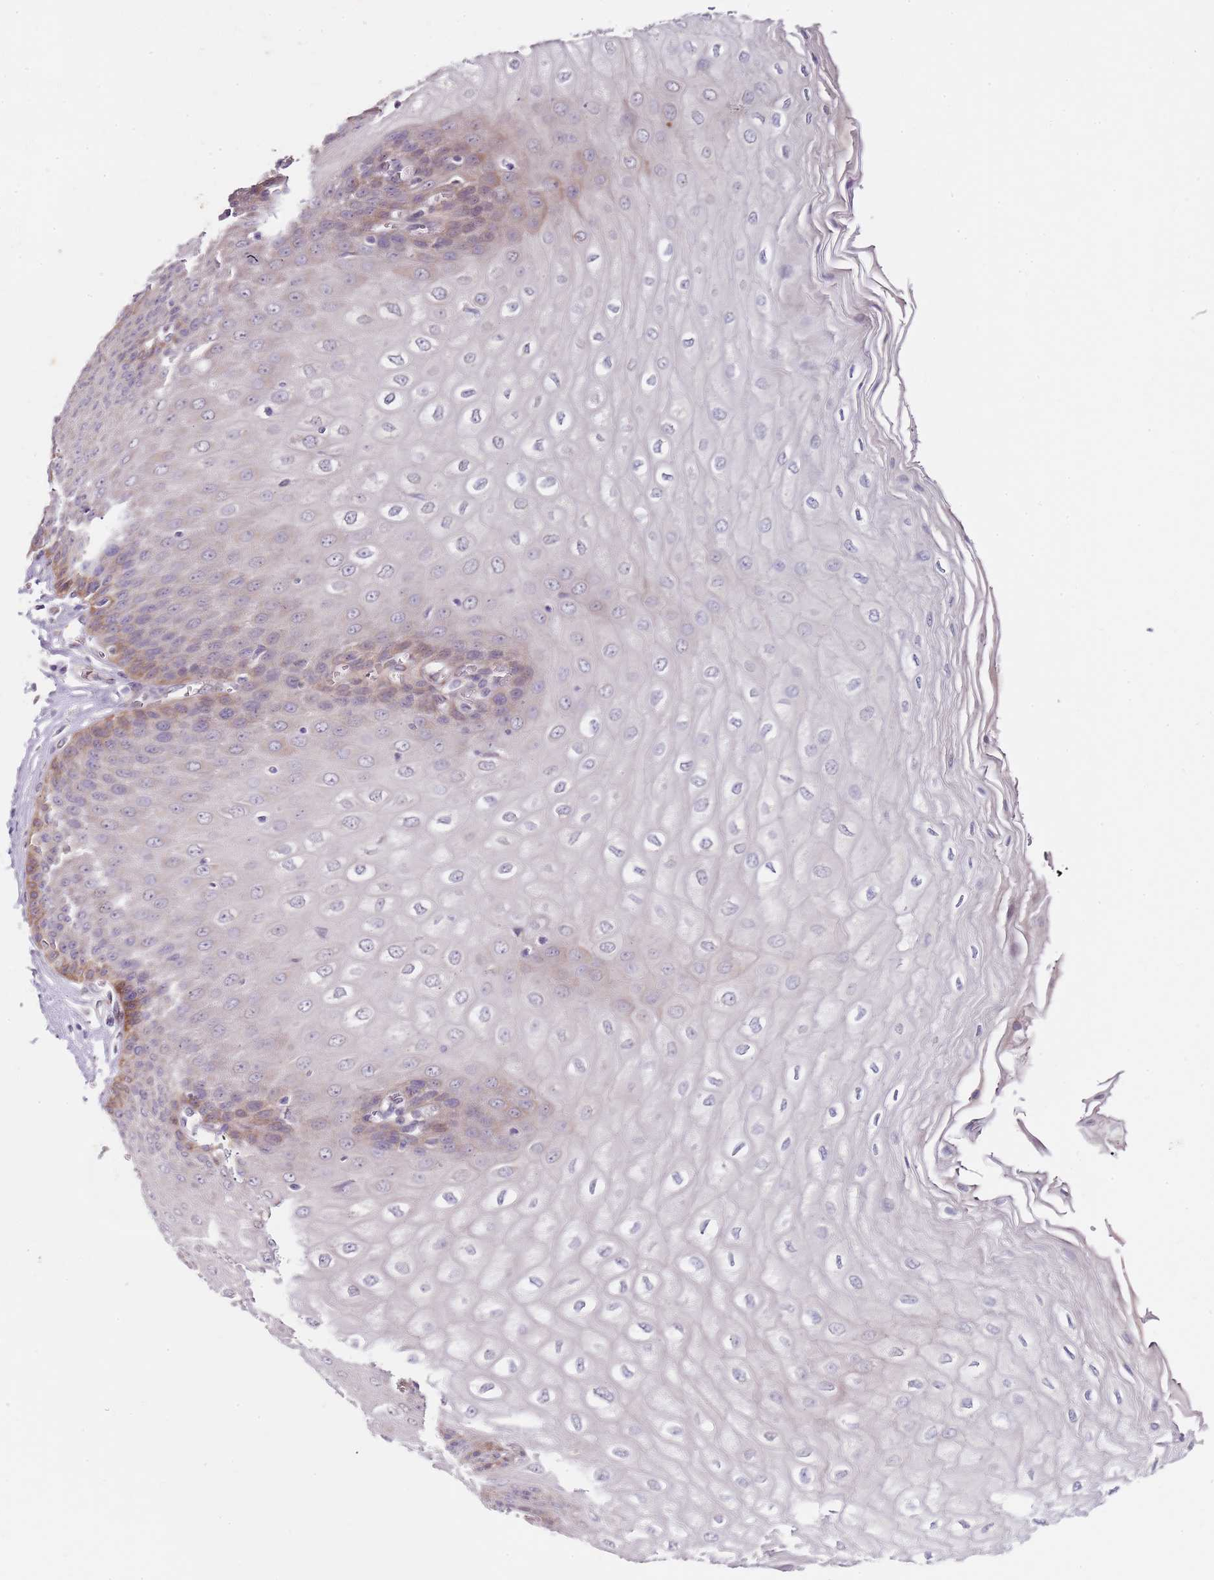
{"staining": {"intensity": "moderate", "quantity": "<25%", "location": "cytoplasmic/membranous"}, "tissue": "esophagus", "cell_type": "Squamous epithelial cells", "image_type": "normal", "snomed": [{"axis": "morphology", "description": "Normal tissue, NOS"}, {"axis": "topography", "description": "Esophagus"}], "caption": "DAB immunohistochemical staining of unremarkable human esophagus reveals moderate cytoplasmic/membranous protein expression in approximately <25% of squamous epithelial cells.", "gene": "TBC1D9", "patient": {"sex": "male", "age": 60}}